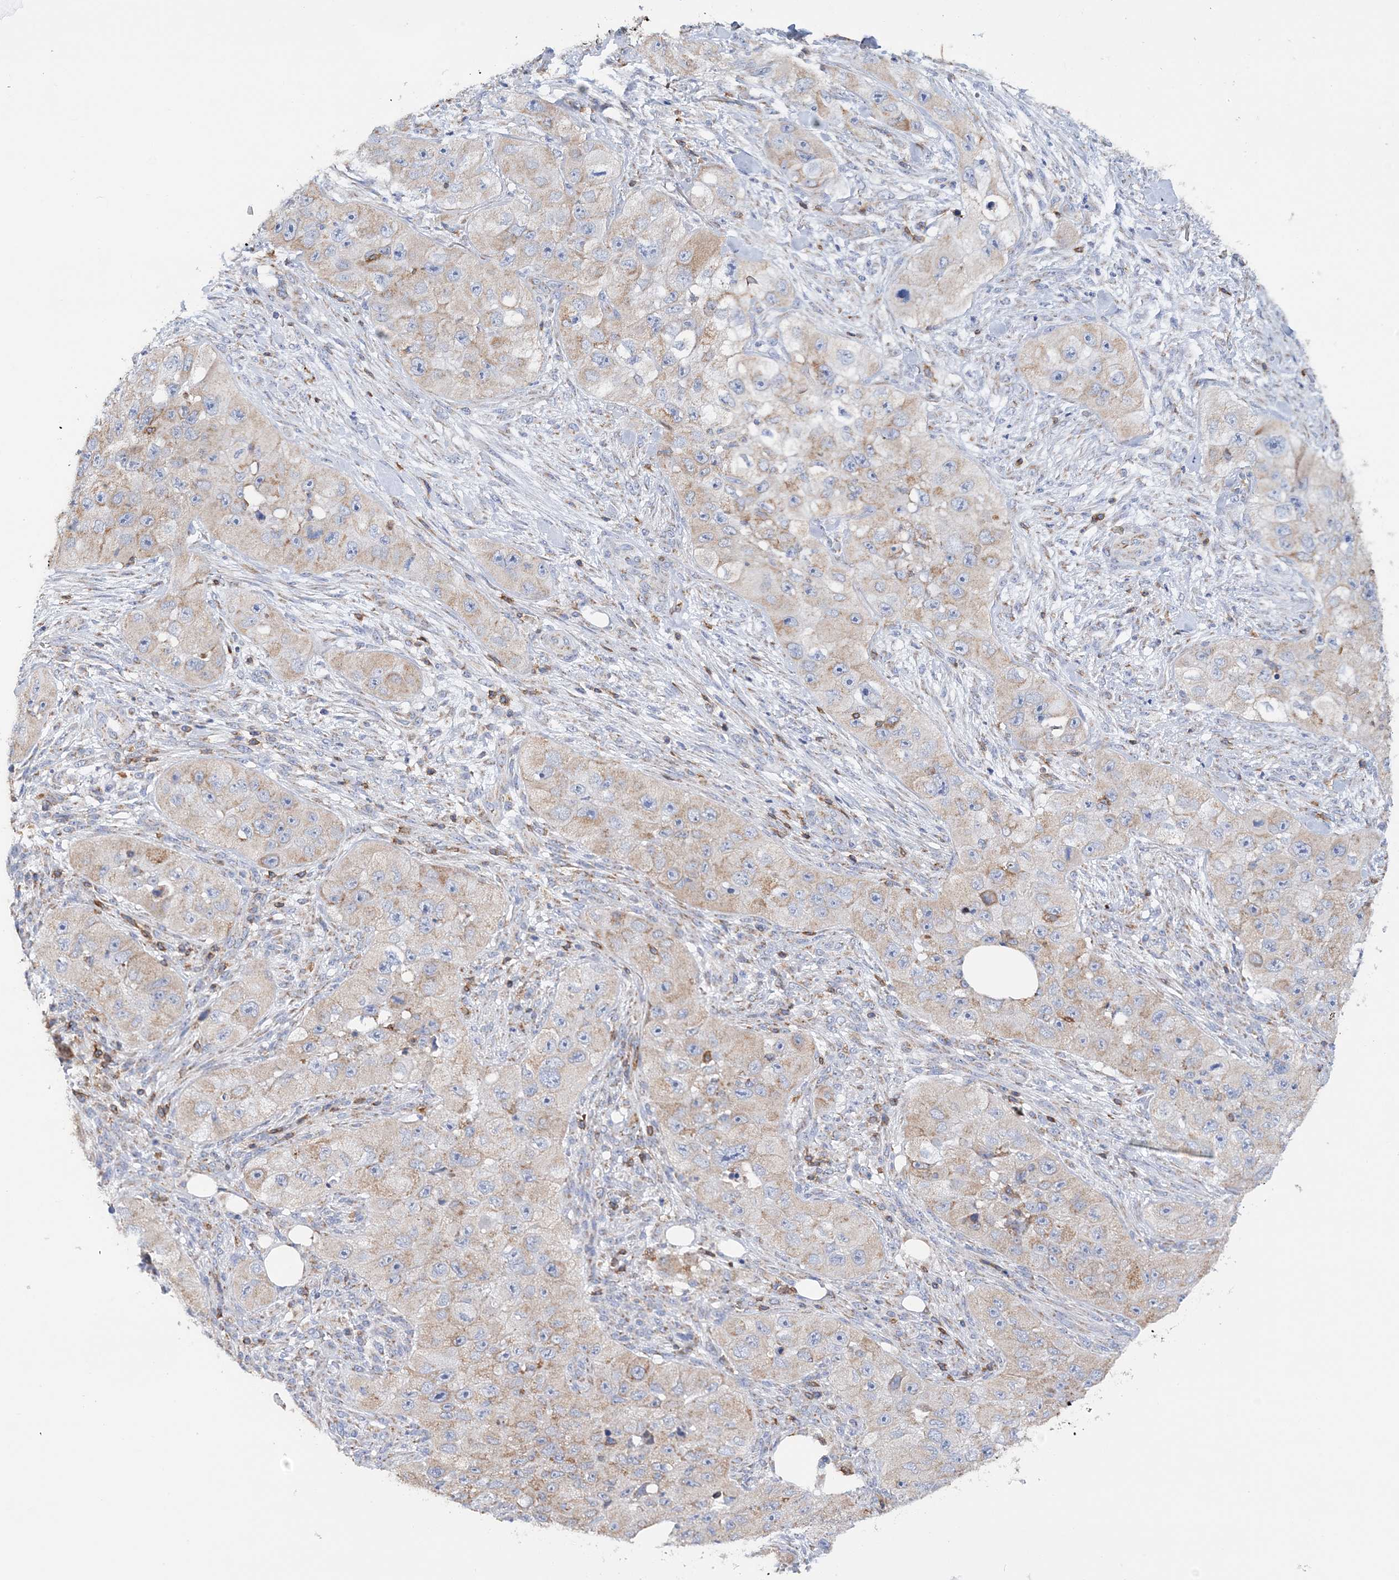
{"staining": {"intensity": "weak", "quantity": ">75%", "location": "cytoplasmic/membranous"}, "tissue": "skin cancer", "cell_type": "Tumor cells", "image_type": "cancer", "snomed": [{"axis": "morphology", "description": "Squamous cell carcinoma, NOS"}, {"axis": "topography", "description": "Skin"}, {"axis": "topography", "description": "Subcutis"}], "caption": "Immunohistochemistry photomicrograph of neoplastic tissue: skin cancer stained using IHC reveals low levels of weak protein expression localized specifically in the cytoplasmic/membranous of tumor cells, appearing as a cytoplasmic/membranous brown color.", "gene": "TTC32", "patient": {"sex": "male", "age": 73}}